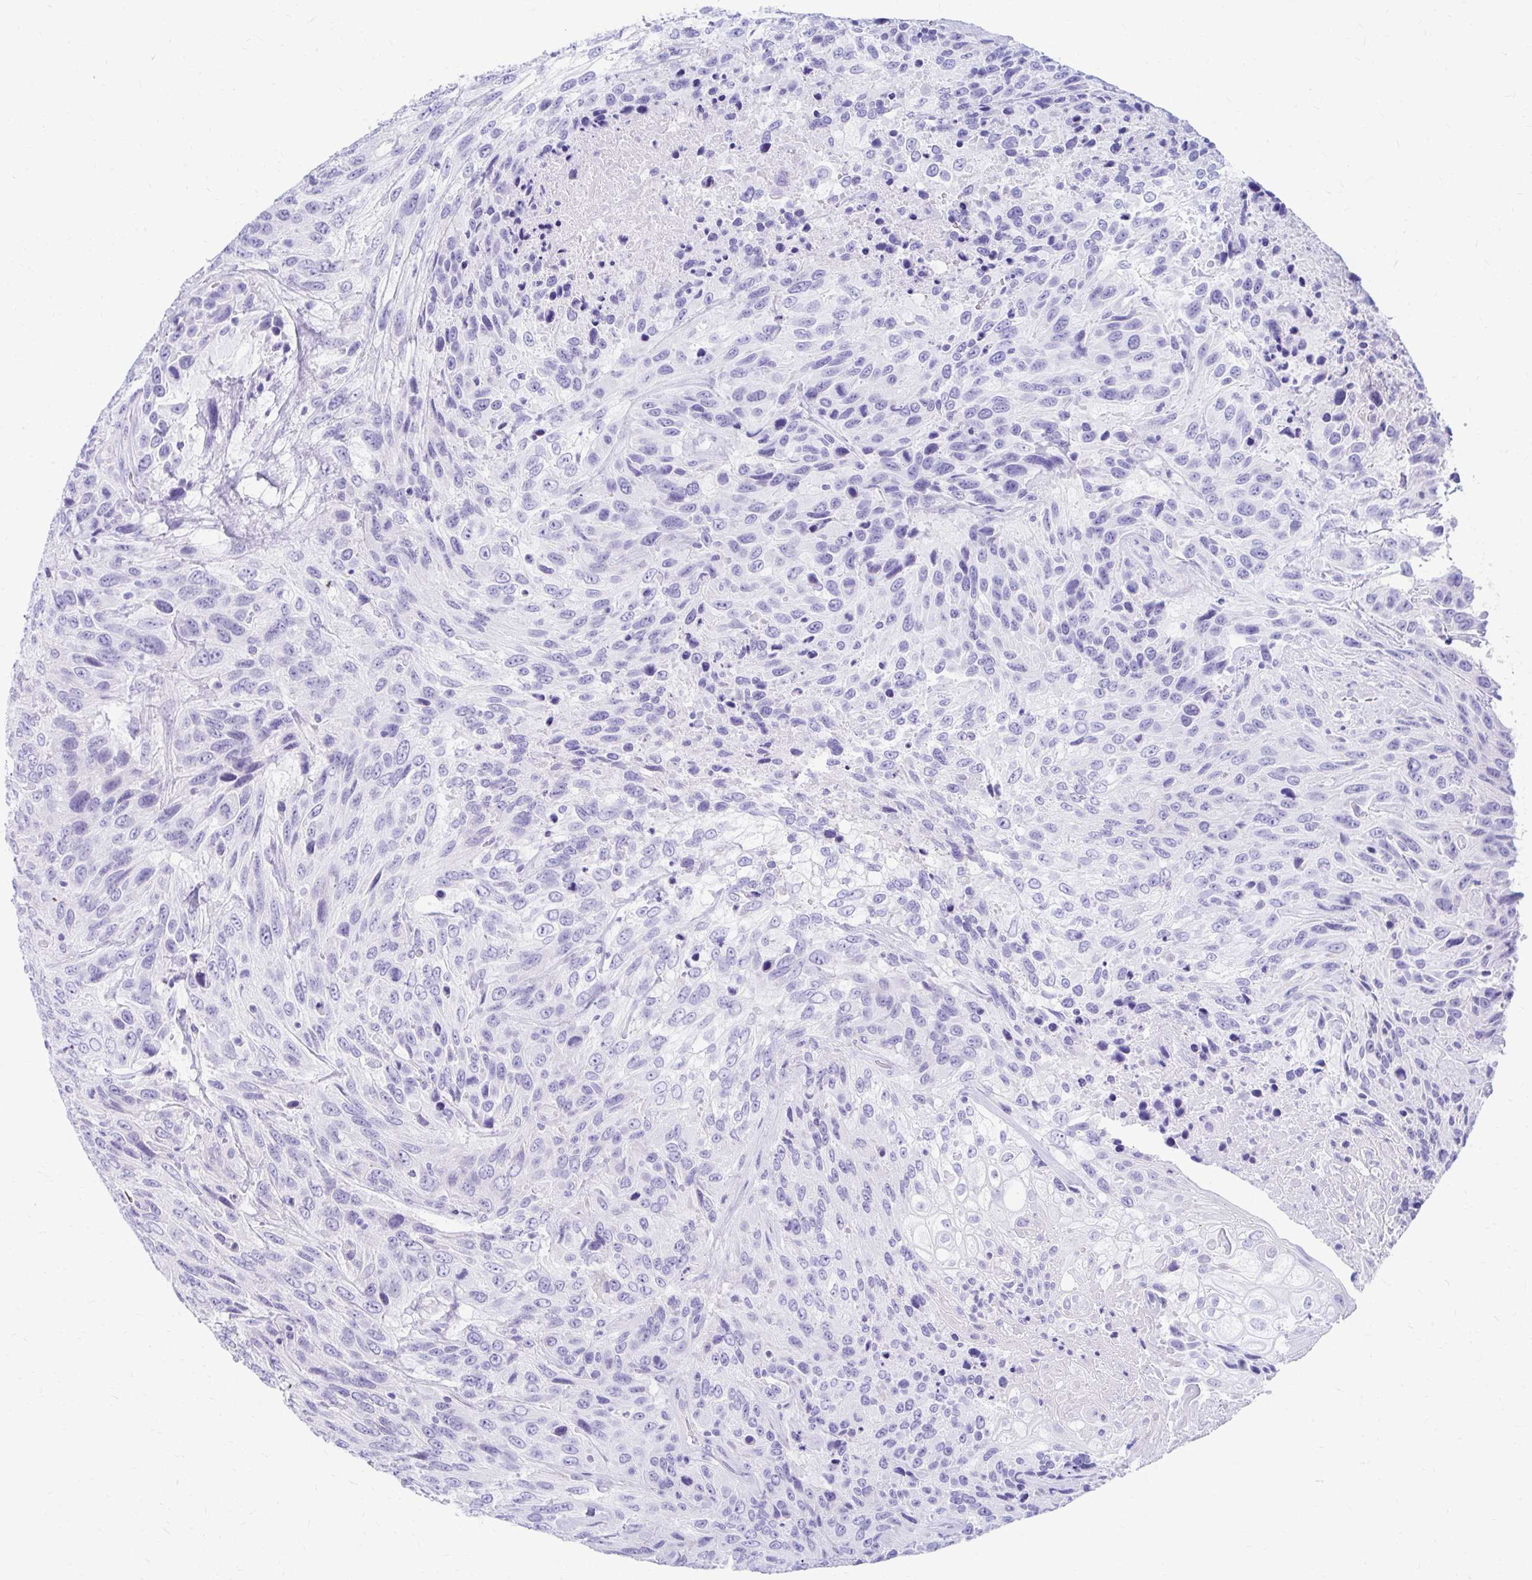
{"staining": {"intensity": "negative", "quantity": "none", "location": "none"}, "tissue": "urothelial cancer", "cell_type": "Tumor cells", "image_type": "cancer", "snomed": [{"axis": "morphology", "description": "Urothelial carcinoma, High grade"}, {"axis": "topography", "description": "Urinary bladder"}], "caption": "Tumor cells are negative for protein expression in human urothelial carcinoma (high-grade).", "gene": "NSG2", "patient": {"sex": "female", "age": 70}}